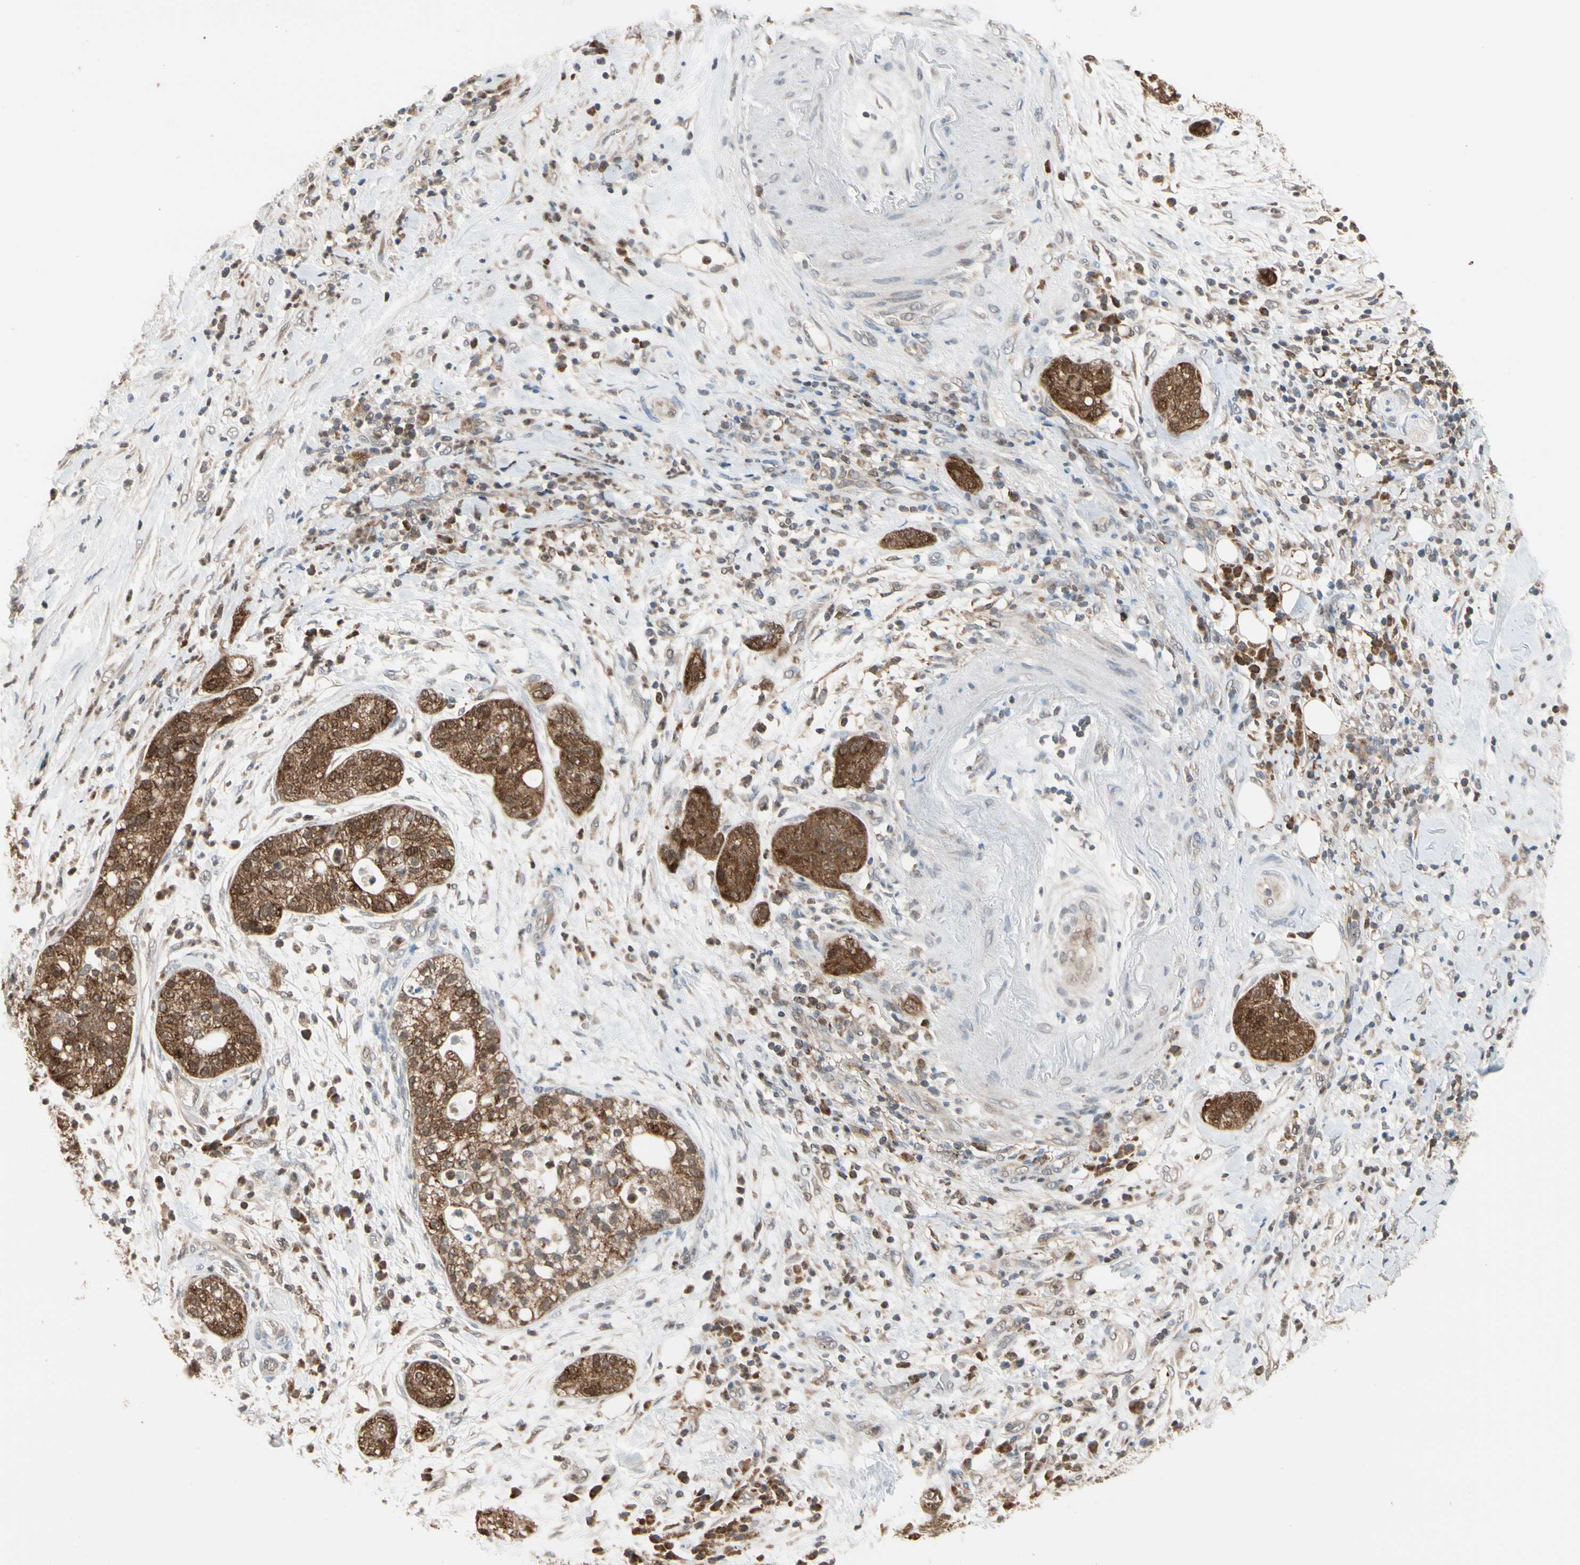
{"staining": {"intensity": "strong", "quantity": ">75%", "location": "cytoplasmic/membranous"}, "tissue": "pancreatic cancer", "cell_type": "Tumor cells", "image_type": "cancer", "snomed": [{"axis": "morphology", "description": "Adenocarcinoma, NOS"}, {"axis": "topography", "description": "Pancreas"}], "caption": "Protein expression analysis of human pancreatic adenocarcinoma reveals strong cytoplasmic/membranous expression in approximately >75% of tumor cells. (DAB = brown stain, brightfield microscopy at high magnification).", "gene": "MTHFS", "patient": {"sex": "female", "age": 78}}